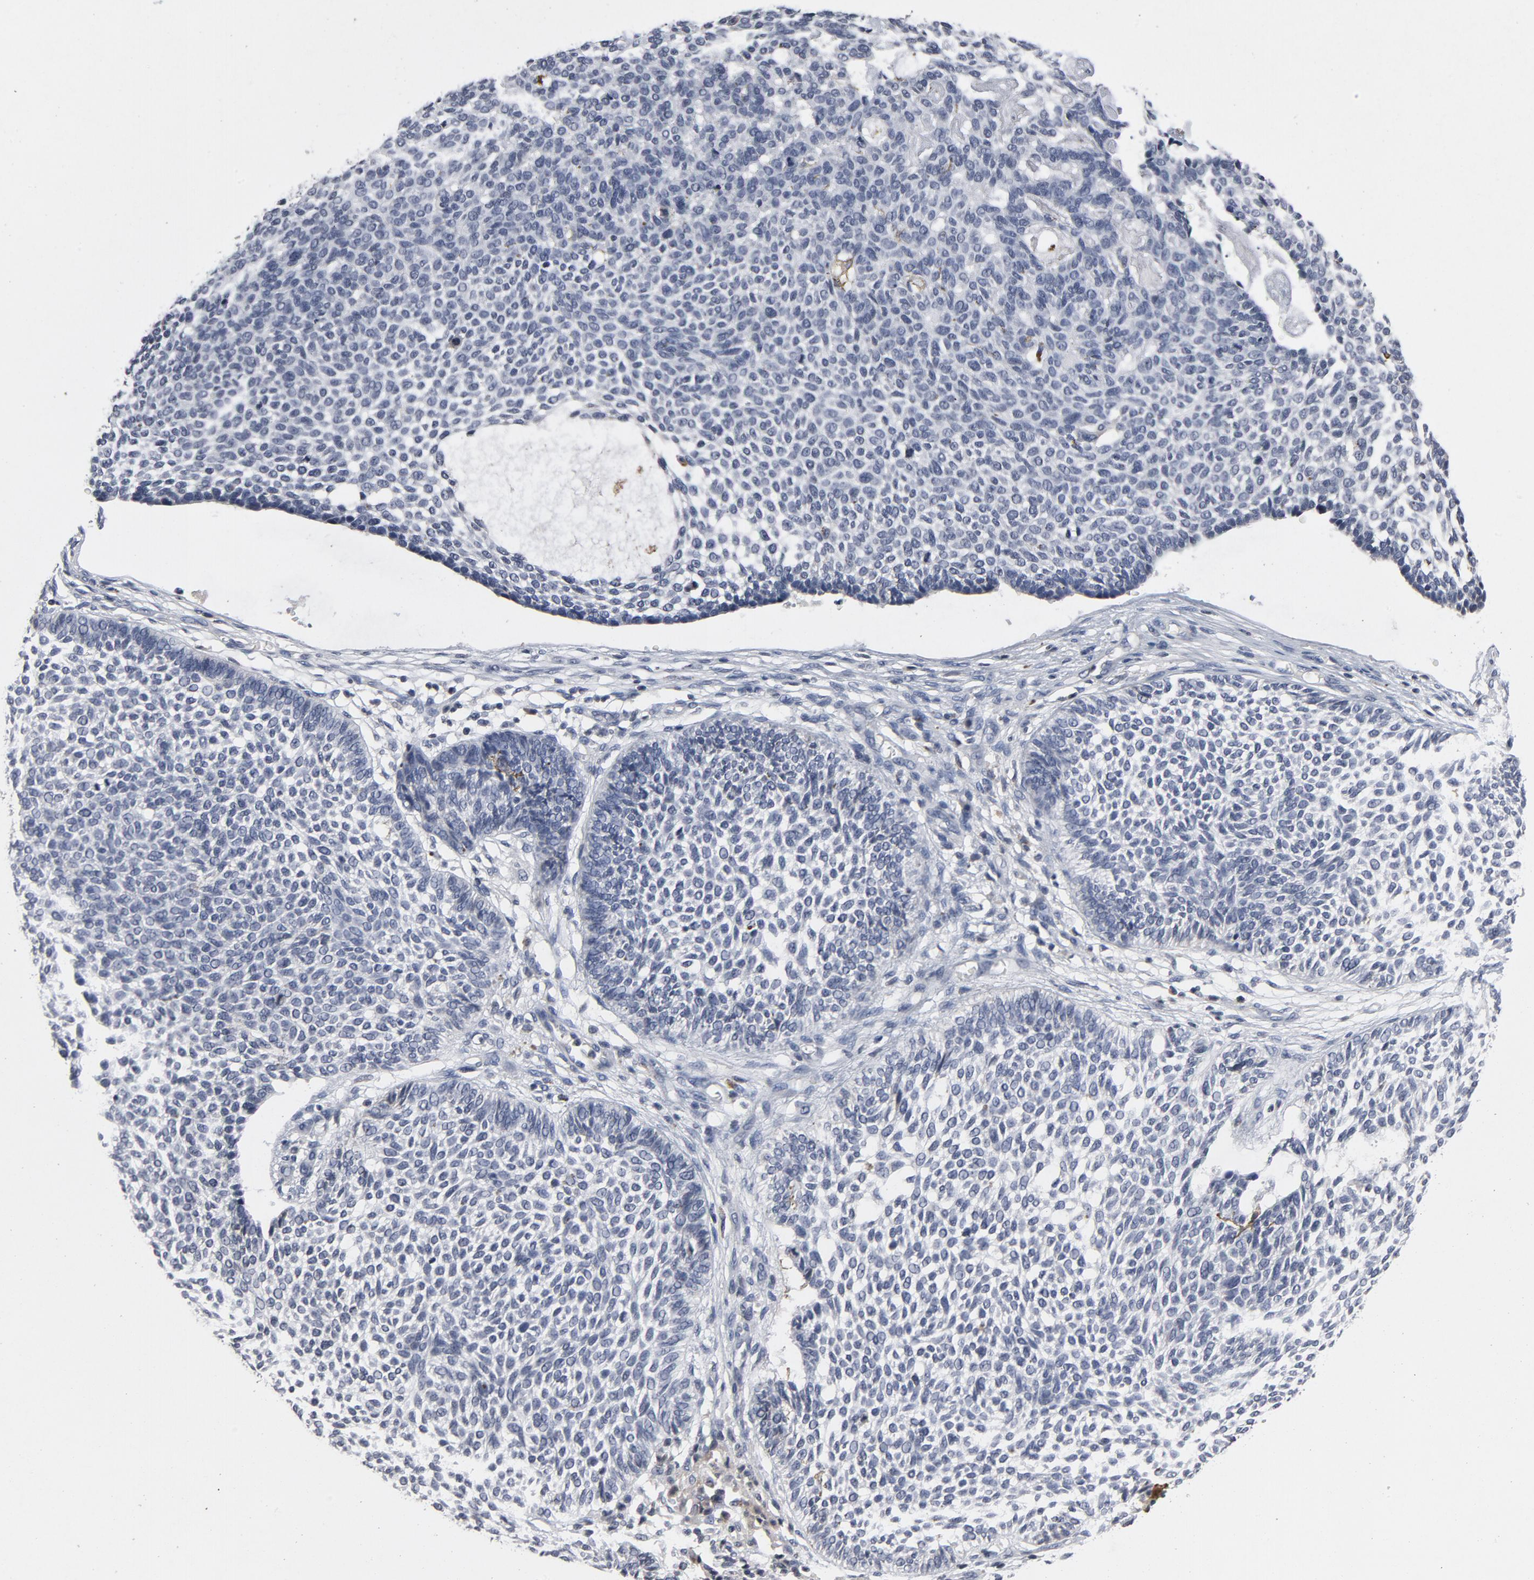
{"staining": {"intensity": "negative", "quantity": "none", "location": "none"}, "tissue": "skin cancer", "cell_type": "Tumor cells", "image_type": "cancer", "snomed": [{"axis": "morphology", "description": "Normal tissue, NOS"}, {"axis": "morphology", "description": "Basal cell carcinoma"}, {"axis": "topography", "description": "Skin"}], "caption": "IHC of human skin cancer (basal cell carcinoma) demonstrates no staining in tumor cells.", "gene": "TCL1A", "patient": {"sex": "male", "age": 87}}